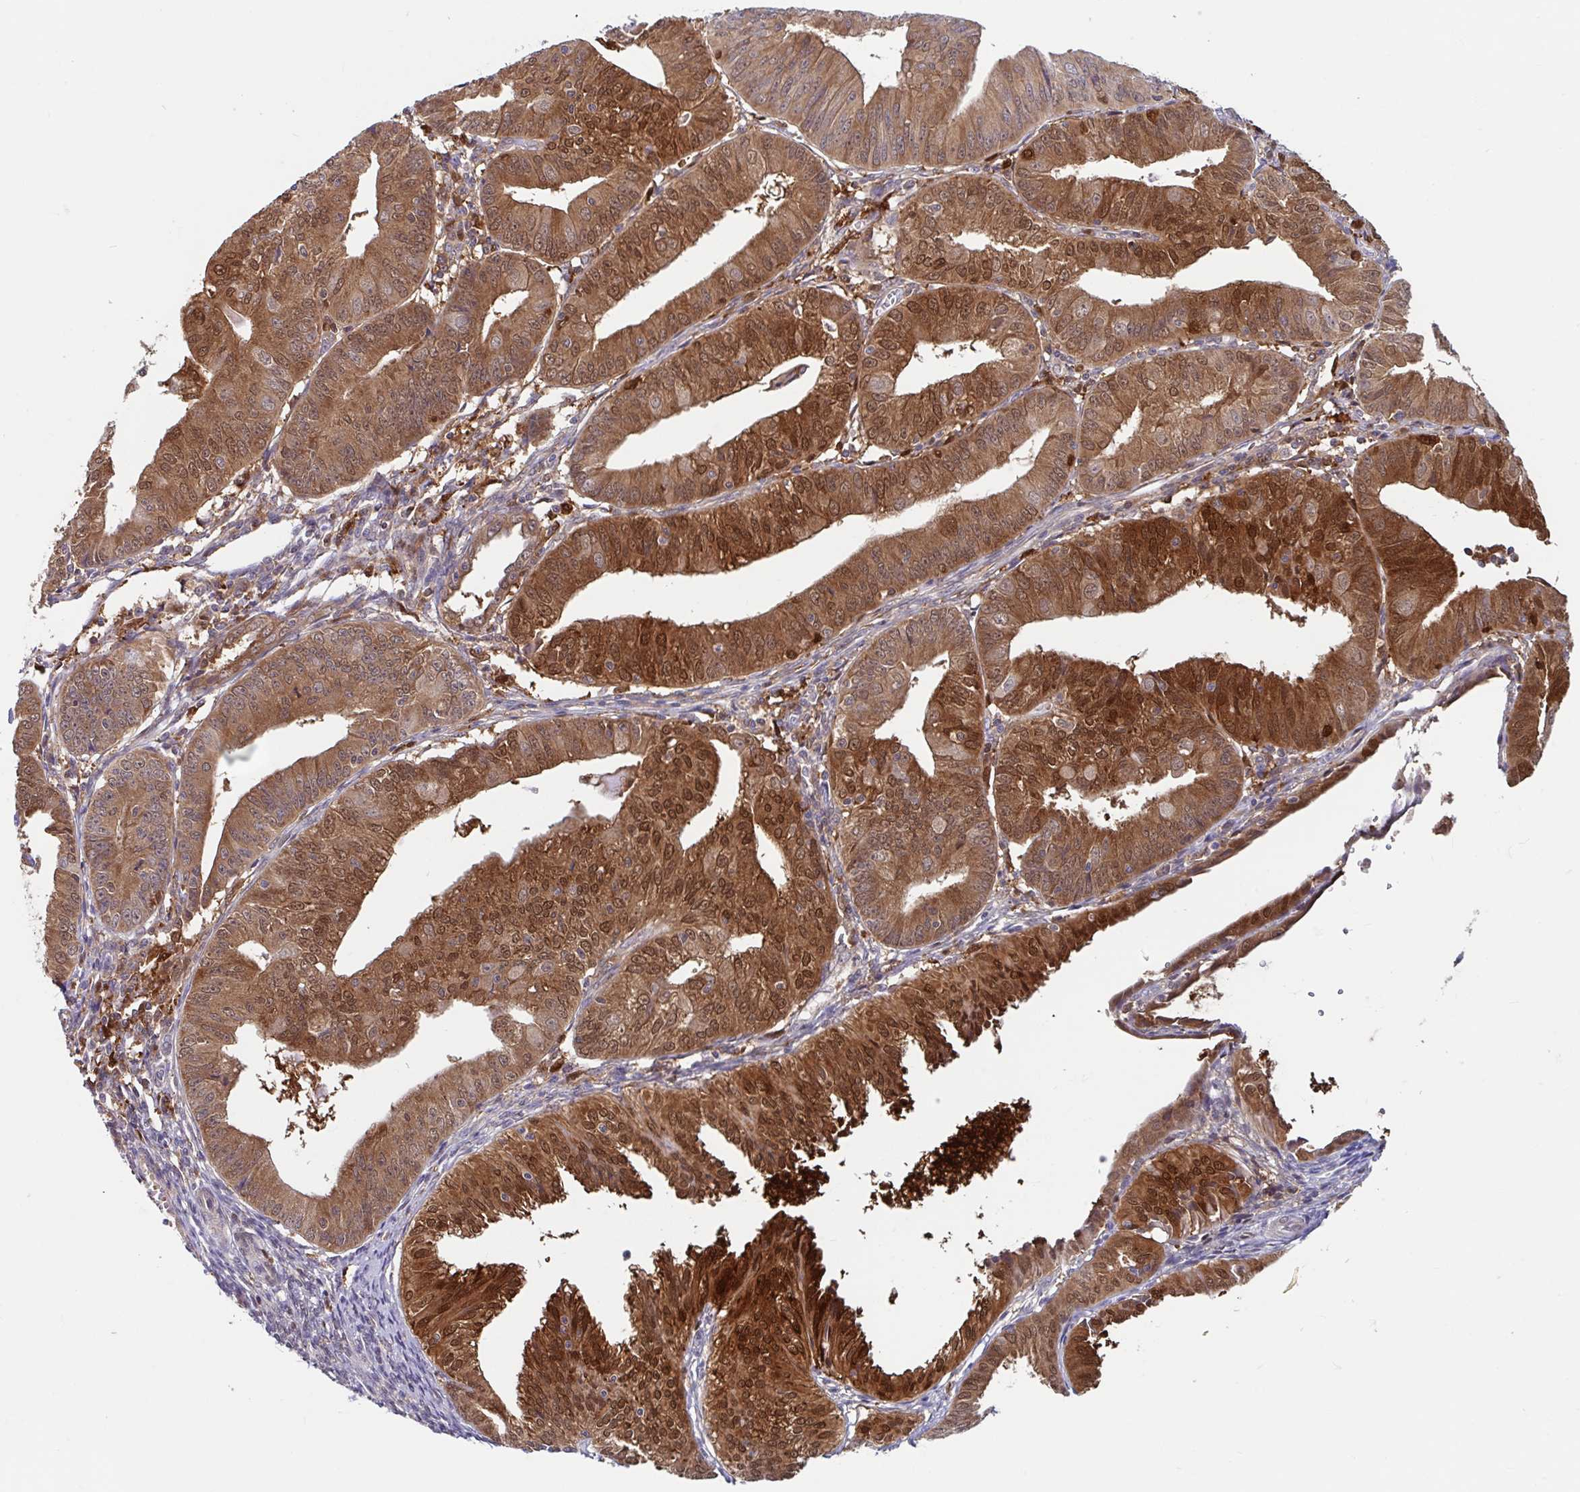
{"staining": {"intensity": "strong", "quantity": ">75%", "location": "cytoplasmic/membranous,nuclear"}, "tissue": "endometrial cancer", "cell_type": "Tumor cells", "image_type": "cancer", "snomed": [{"axis": "morphology", "description": "Adenocarcinoma, NOS"}, {"axis": "topography", "description": "Endometrium"}], "caption": "This is an image of immunohistochemistry (IHC) staining of endometrial adenocarcinoma, which shows strong expression in the cytoplasmic/membranous and nuclear of tumor cells.", "gene": "BLVRA", "patient": {"sex": "female", "age": 56}}